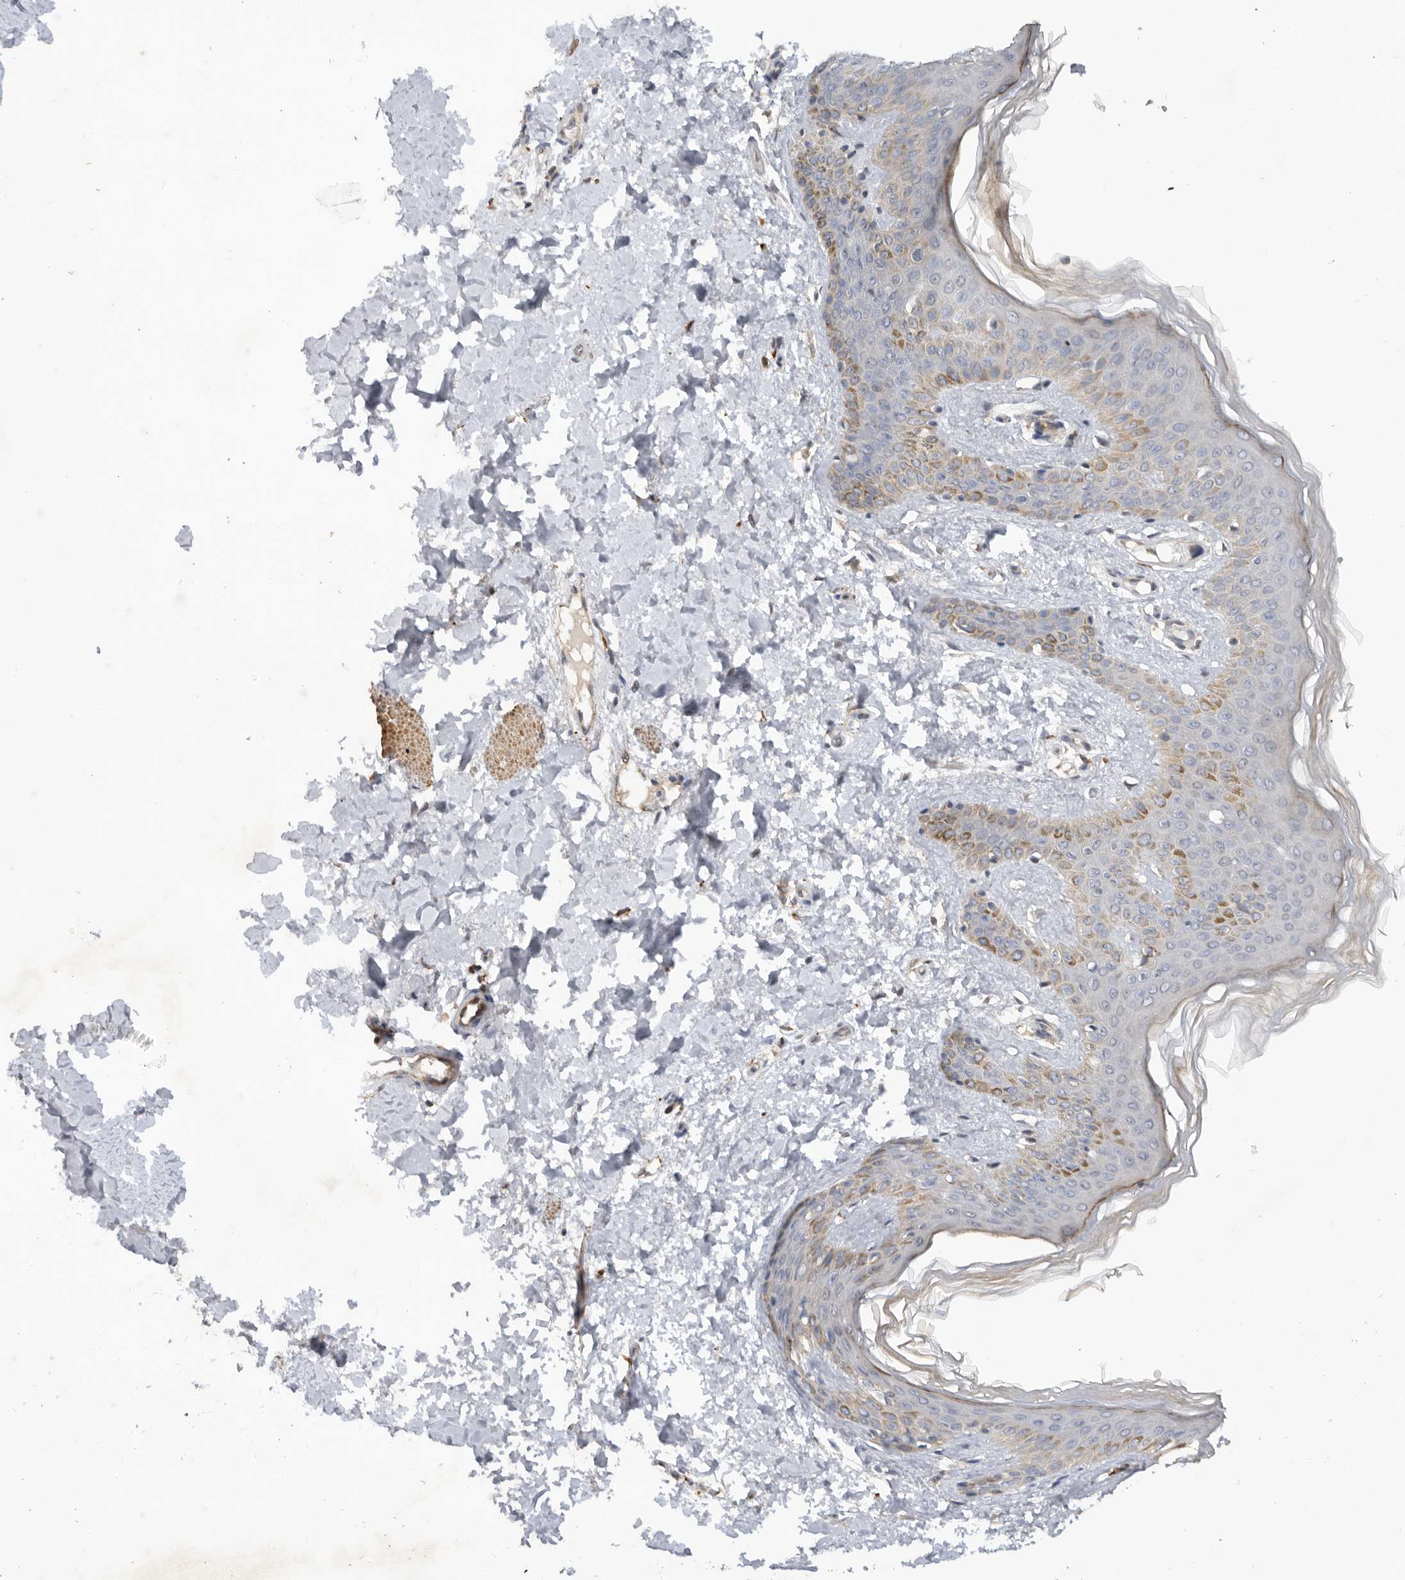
{"staining": {"intensity": "negative", "quantity": "none", "location": "none"}, "tissue": "skin", "cell_type": "Fibroblasts", "image_type": "normal", "snomed": [{"axis": "morphology", "description": "Normal tissue, NOS"}, {"axis": "morphology", "description": "Neoplasm, benign, NOS"}, {"axis": "topography", "description": "Skin"}, {"axis": "topography", "description": "Soft tissue"}], "caption": "The photomicrograph exhibits no significant staining in fibroblasts of skin. (DAB (3,3'-diaminobenzidine) IHC with hematoxylin counter stain).", "gene": "GNE", "patient": {"sex": "male", "age": 26}}